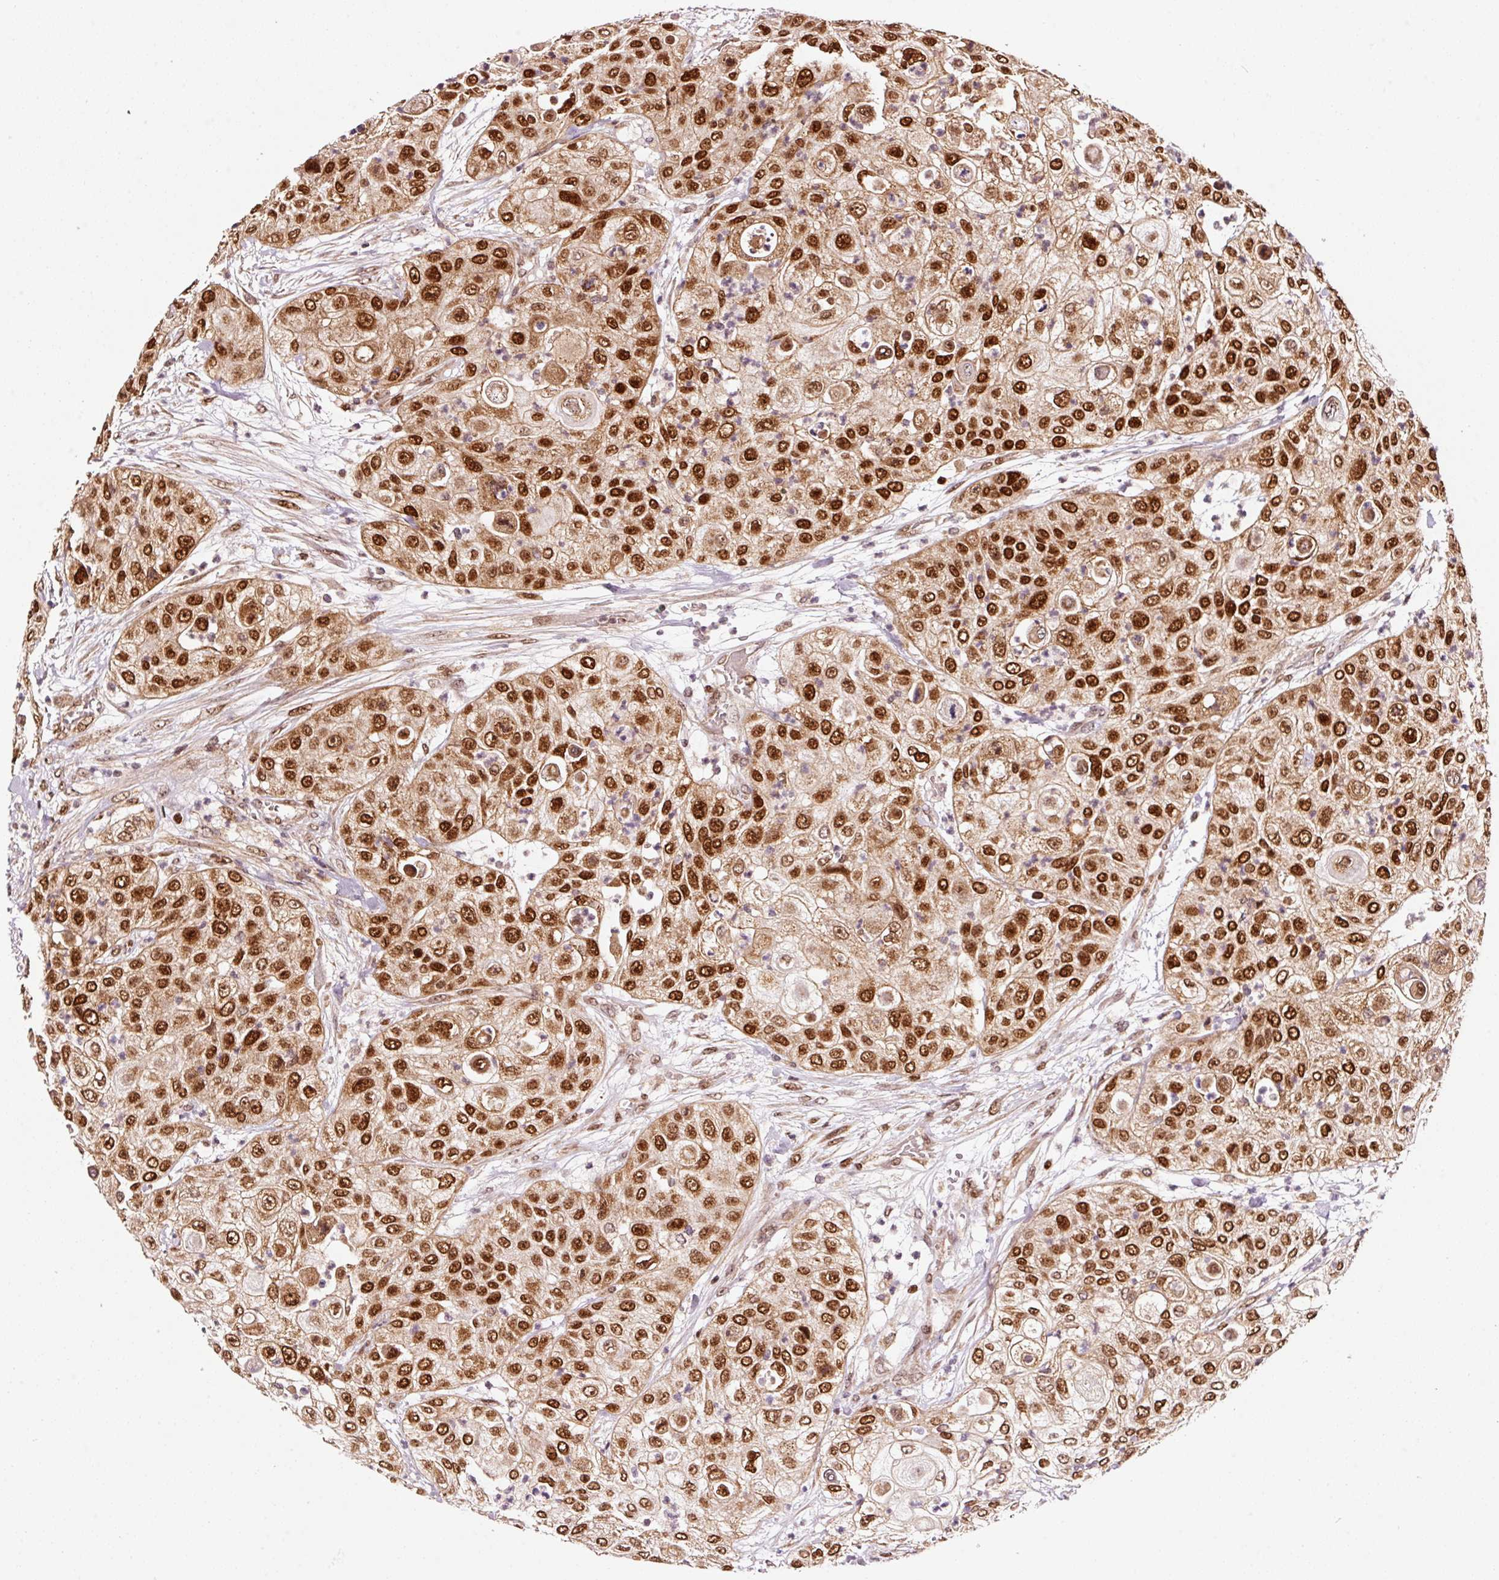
{"staining": {"intensity": "strong", "quantity": ">75%", "location": "nuclear"}, "tissue": "urothelial cancer", "cell_type": "Tumor cells", "image_type": "cancer", "snomed": [{"axis": "morphology", "description": "Urothelial carcinoma, High grade"}, {"axis": "topography", "description": "Urinary bladder"}], "caption": "Brown immunohistochemical staining in human high-grade urothelial carcinoma shows strong nuclear expression in about >75% of tumor cells.", "gene": "RFC4", "patient": {"sex": "female", "age": 79}}